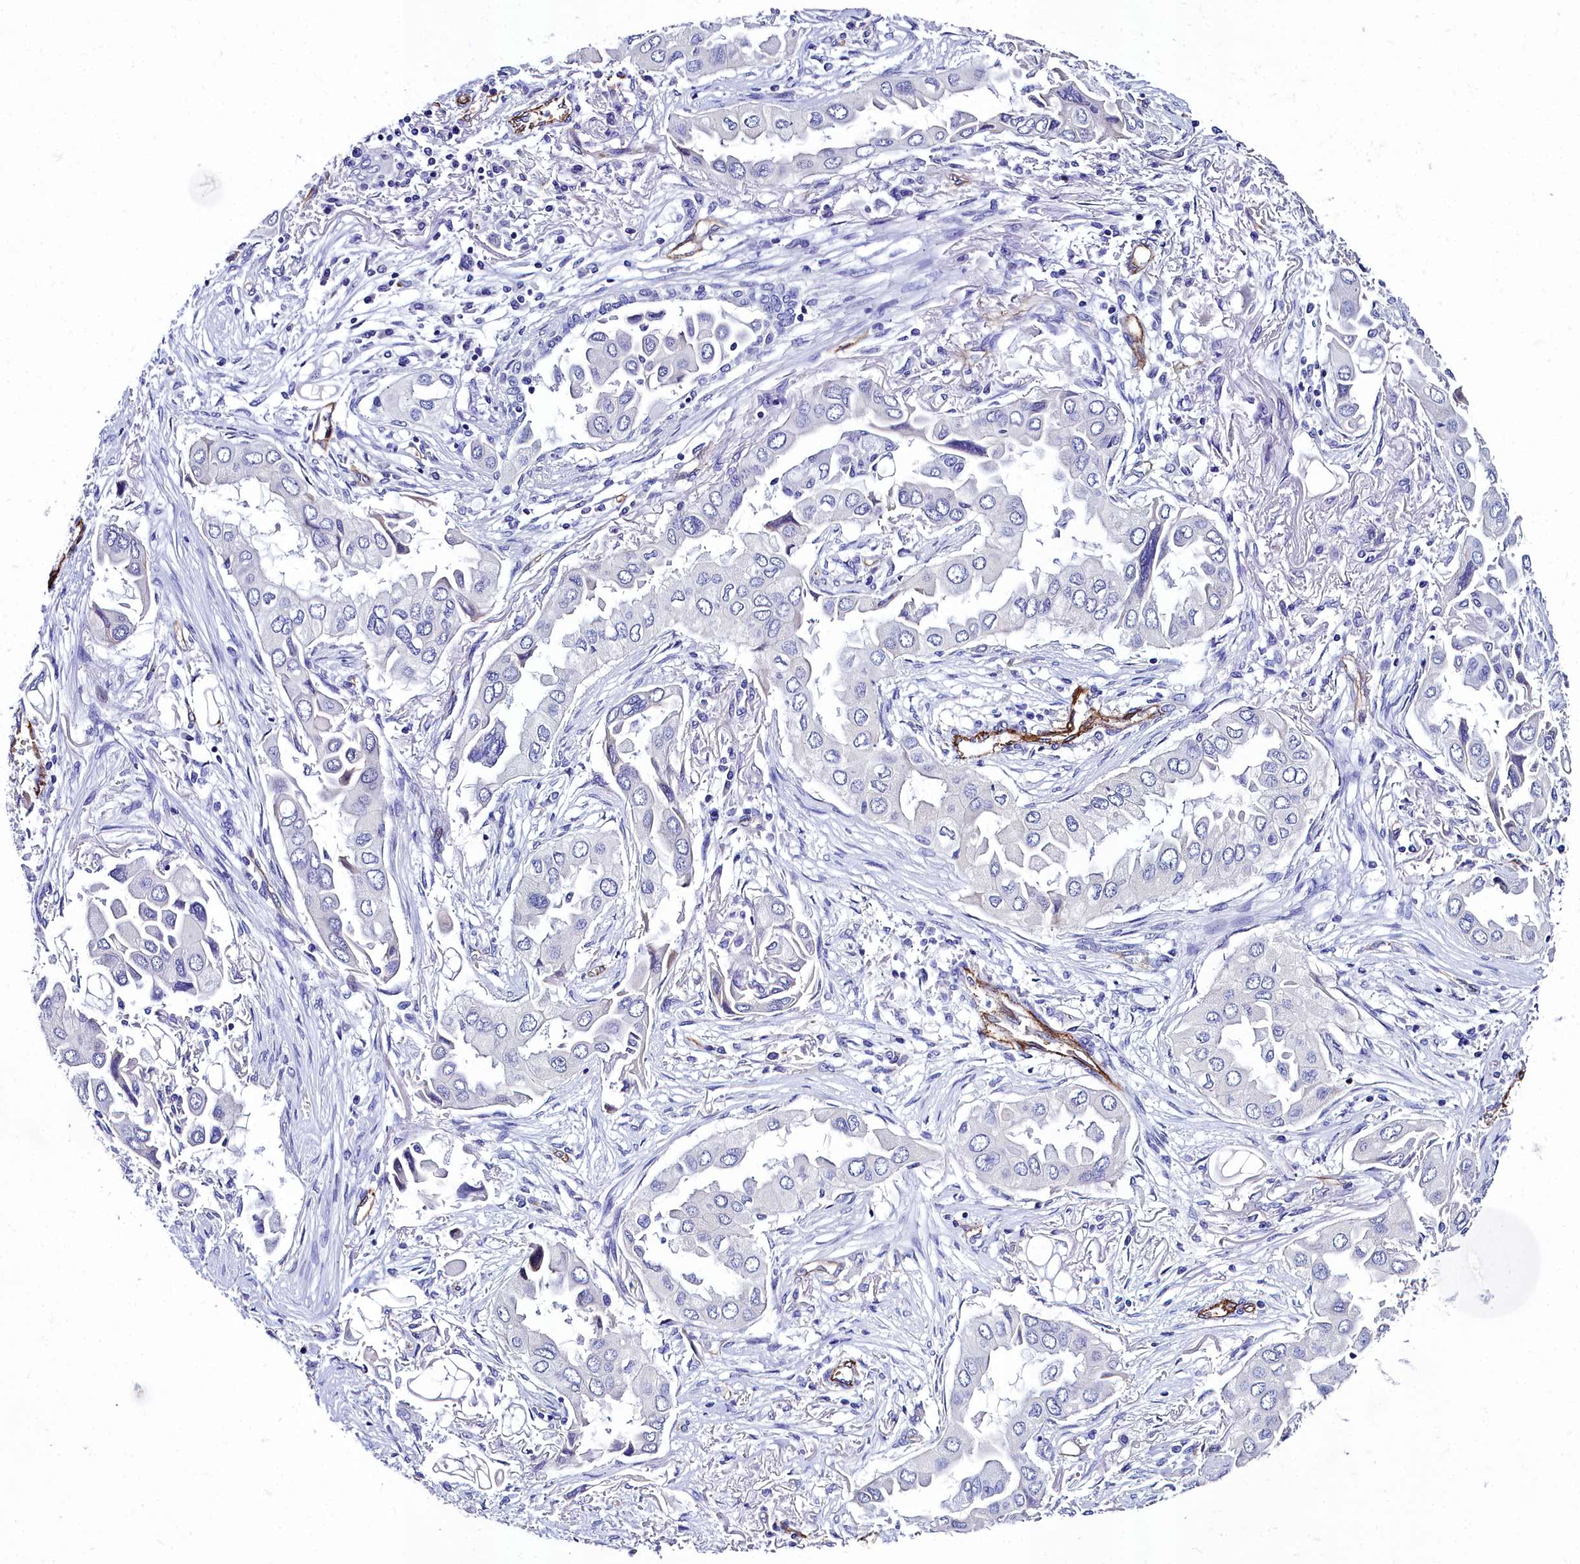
{"staining": {"intensity": "negative", "quantity": "none", "location": "none"}, "tissue": "lung cancer", "cell_type": "Tumor cells", "image_type": "cancer", "snomed": [{"axis": "morphology", "description": "Adenocarcinoma, NOS"}, {"axis": "topography", "description": "Lung"}], "caption": "This is an IHC micrograph of human lung cancer (adenocarcinoma). There is no staining in tumor cells.", "gene": "CYP4F11", "patient": {"sex": "female", "age": 76}}